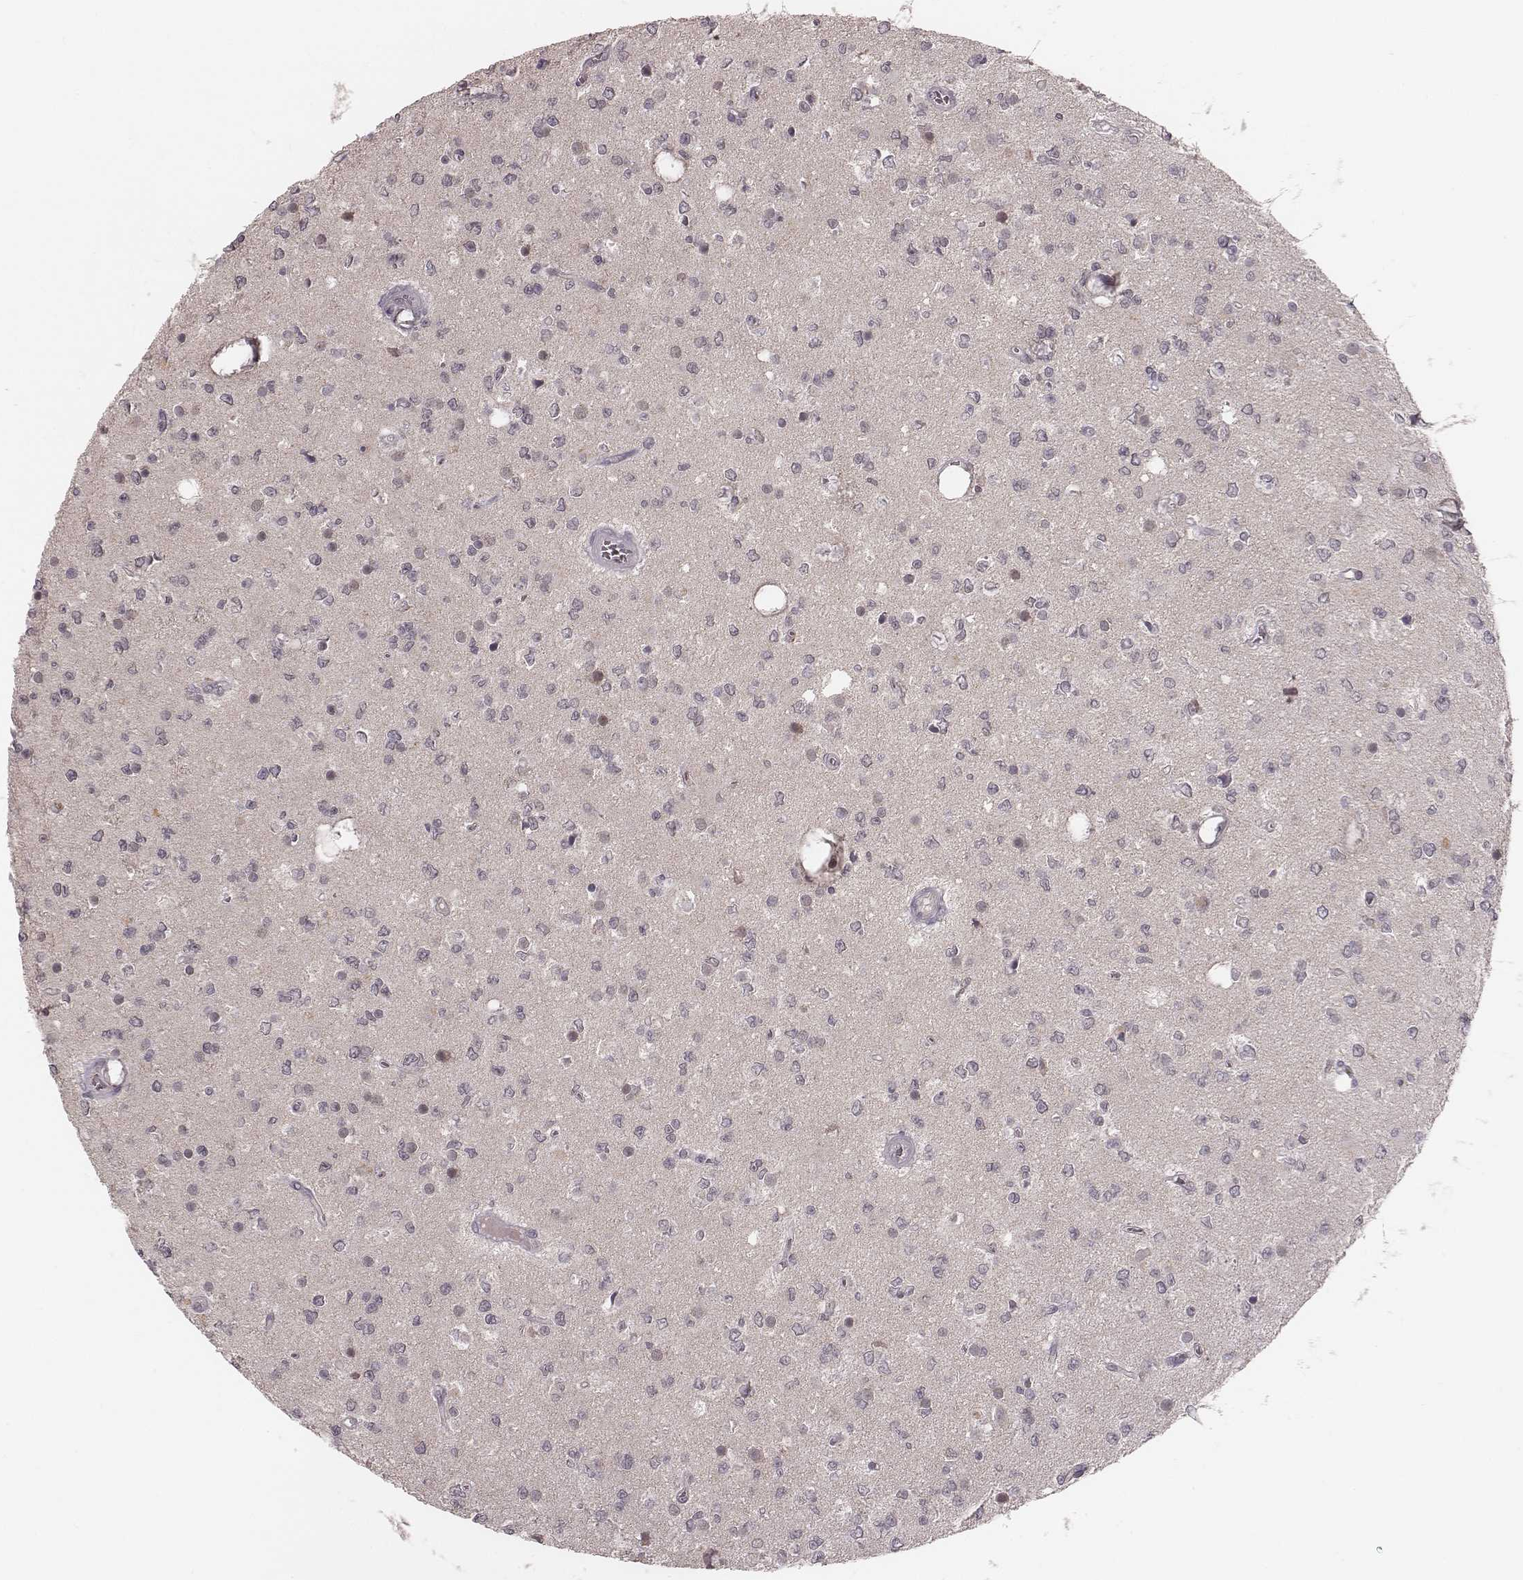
{"staining": {"intensity": "negative", "quantity": "none", "location": "none"}, "tissue": "glioma", "cell_type": "Tumor cells", "image_type": "cancer", "snomed": [{"axis": "morphology", "description": "Glioma, malignant, Low grade"}, {"axis": "topography", "description": "Brain"}], "caption": "Immunohistochemical staining of glioma demonstrates no significant expression in tumor cells. (DAB immunohistochemistry (IHC) visualized using brightfield microscopy, high magnification).", "gene": "LY6K", "patient": {"sex": "female", "age": 45}}